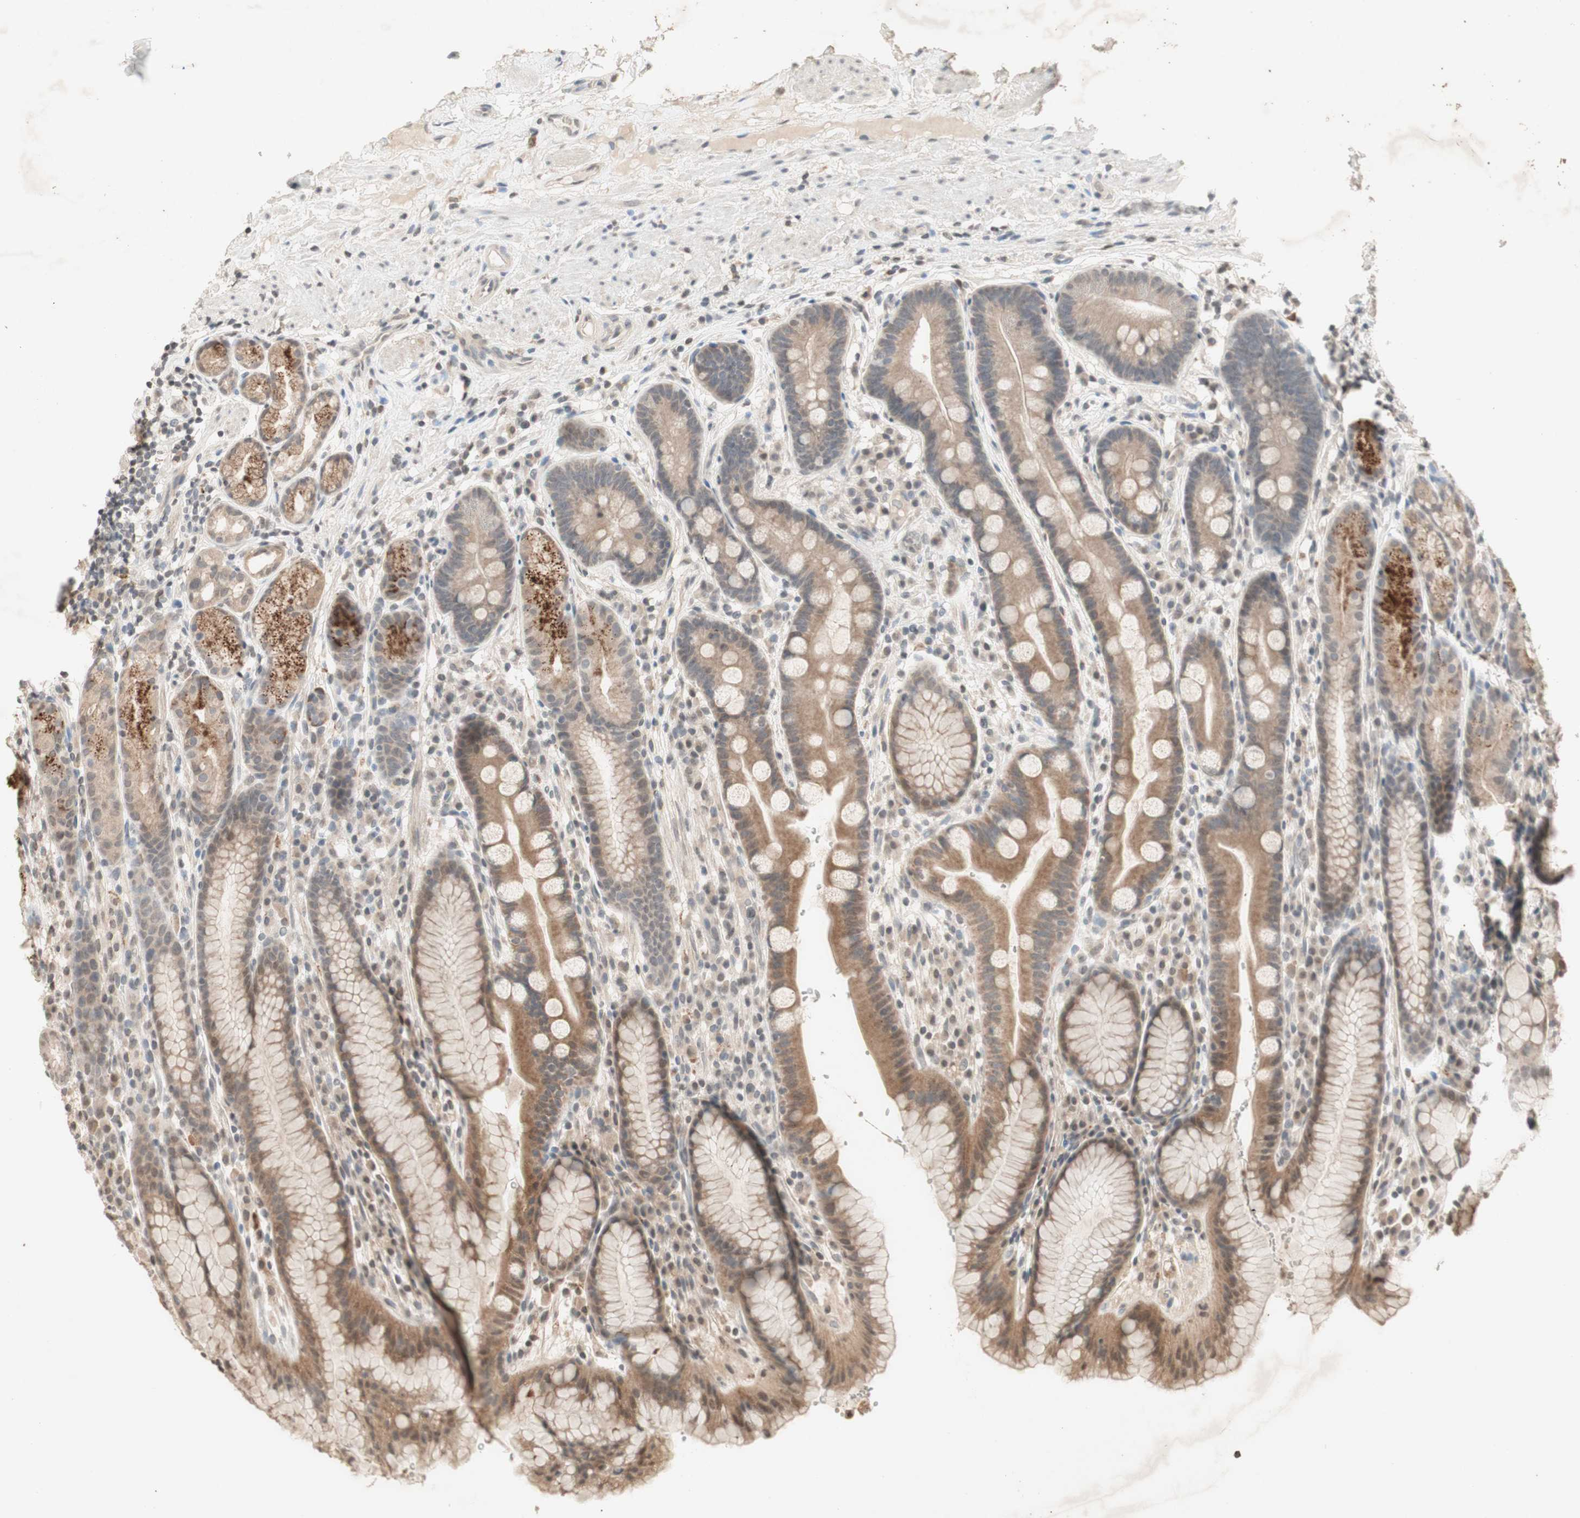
{"staining": {"intensity": "weak", "quantity": "25%-75%", "location": "cytoplasmic/membranous"}, "tissue": "stomach", "cell_type": "Glandular cells", "image_type": "normal", "snomed": [{"axis": "morphology", "description": "Normal tissue, NOS"}, {"axis": "topography", "description": "Stomach, lower"}], "caption": "Stomach stained with DAB IHC shows low levels of weak cytoplasmic/membranous expression in about 25%-75% of glandular cells. The staining is performed using DAB (3,3'-diaminobenzidine) brown chromogen to label protein expression. The nuclei are counter-stained blue using hematoxylin.", "gene": "GLI1", "patient": {"sex": "male", "age": 52}}